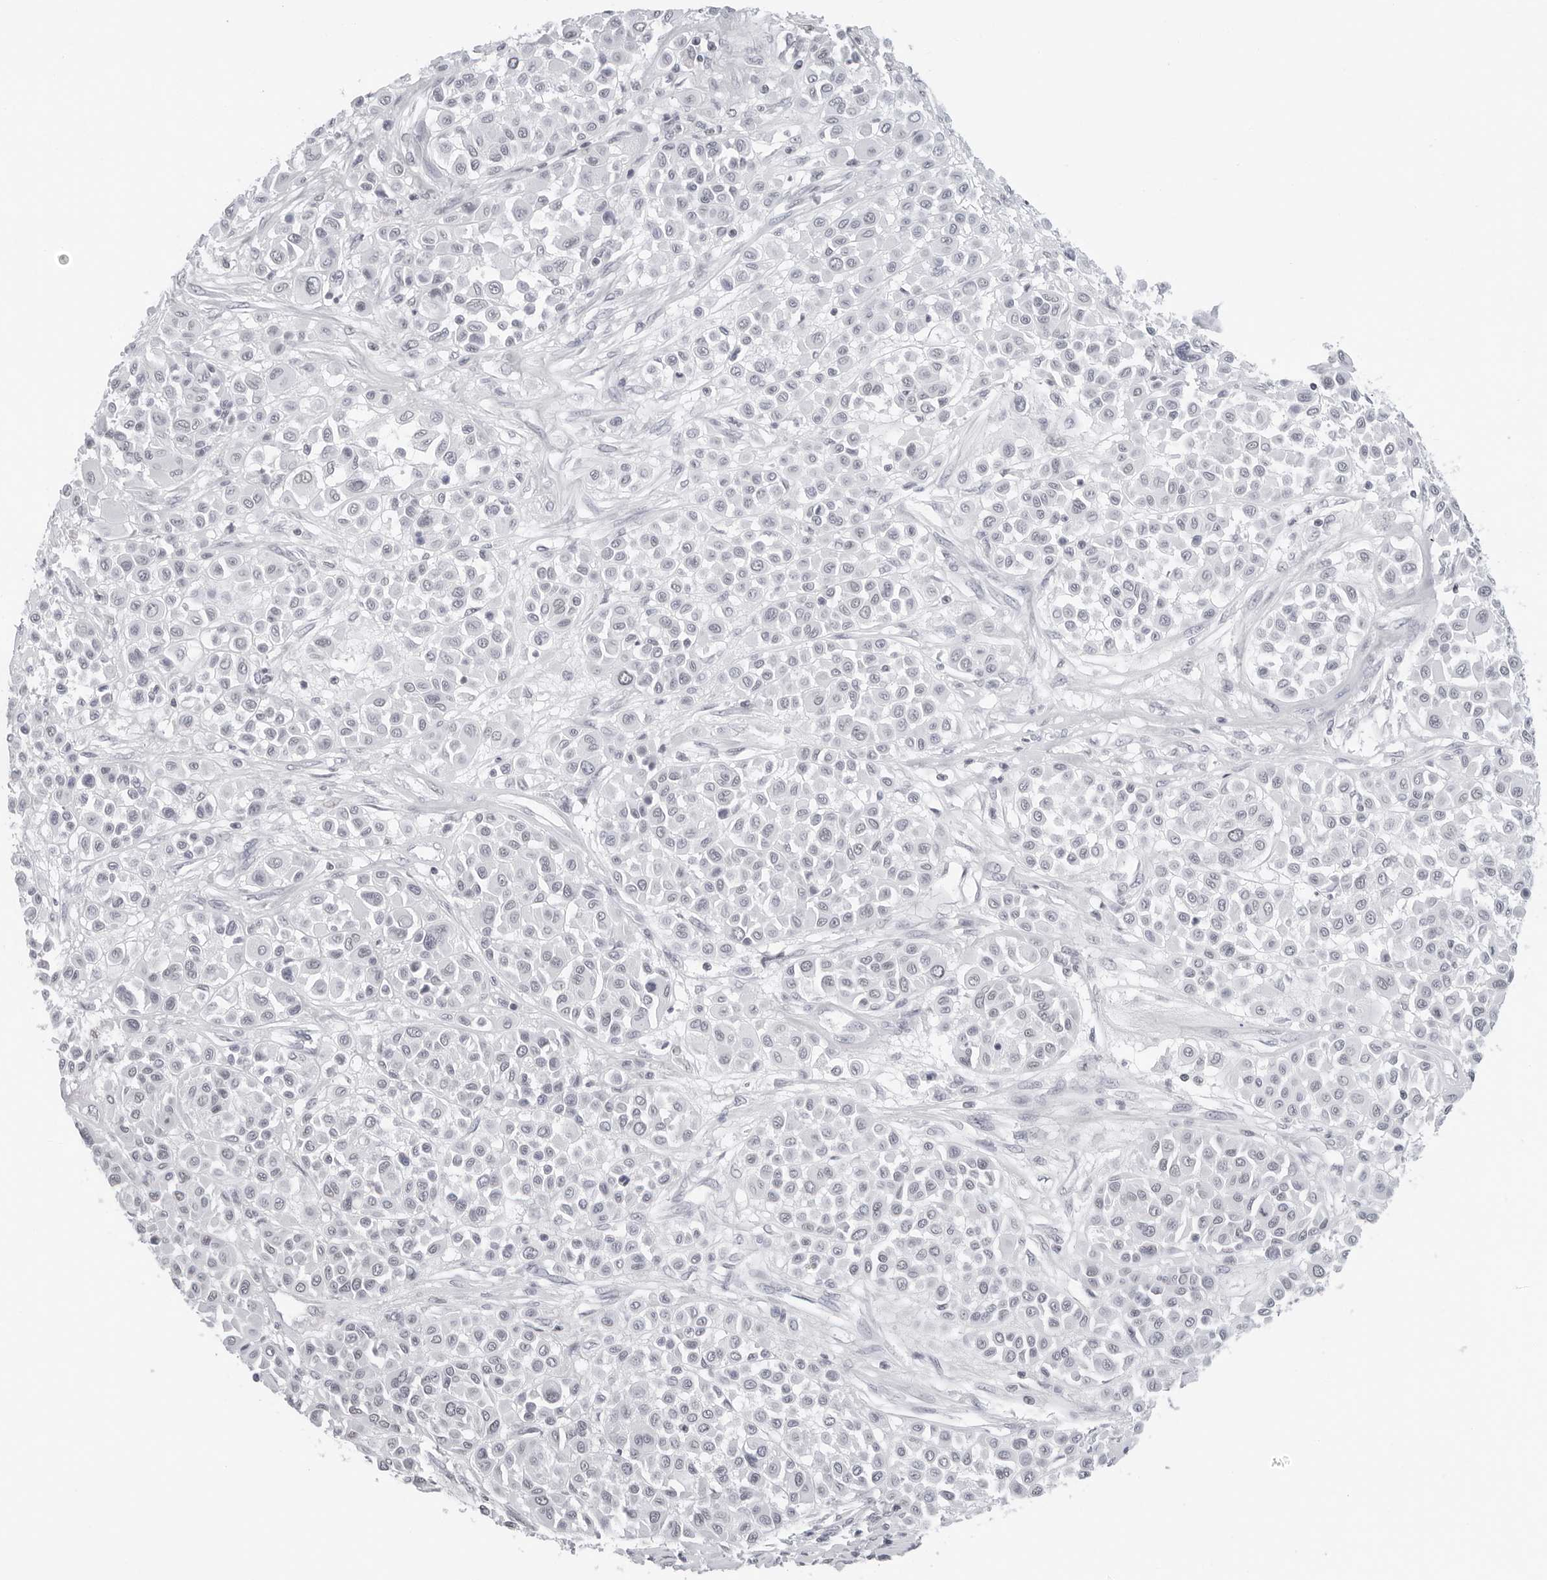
{"staining": {"intensity": "negative", "quantity": "none", "location": "none"}, "tissue": "melanoma", "cell_type": "Tumor cells", "image_type": "cancer", "snomed": [{"axis": "morphology", "description": "Malignant melanoma, Metastatic site"}, {"axis": "topography", "description": "Soft tissue"}], "caption": "Micrograph shows no significant protein positivity in tumor cells of malignant melanoma (metastatic site).", "gene": "FLG2", "patient": {"sex": "male", "age": 41}}